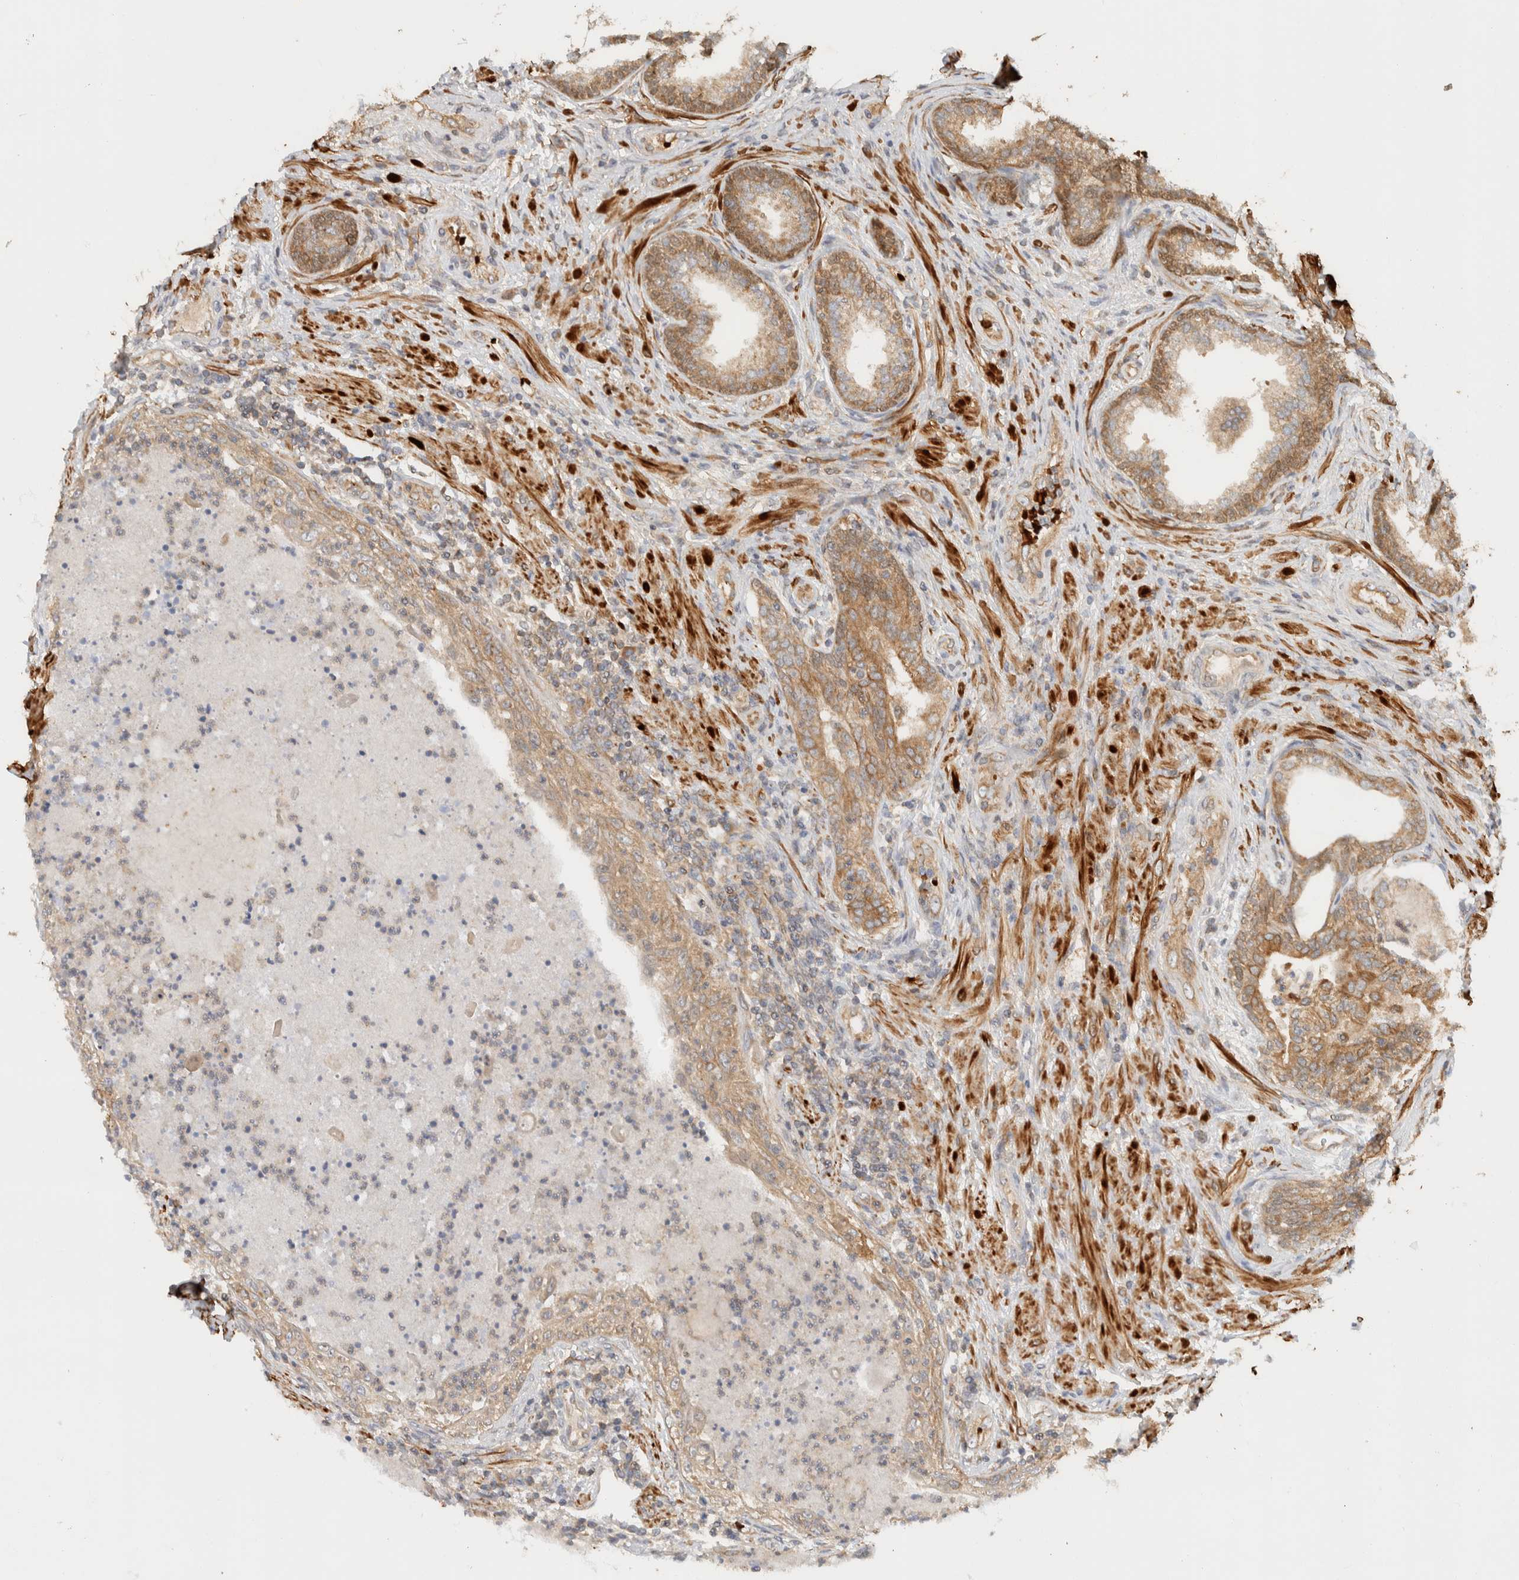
{"staining": {"intensity": "moderate", "quantity": ">75%", "location": "cytoplasmic/membranous"}, "tissue": "prostate", "cell_type": "Glandular cells", "image_type": "normal", "snomed": [{"axis": "morphology", "description": "Normal tissue, NOS"}, {"axis": "topography", "description": "Prostate"}], "caption": "This micrograph reveals immunohistochemistry (IHC) staining of unremarkable prostate, with medium moderate cytoplasmic/membranous expression in about >75% of glandular cells.", "gene": "TTI2", "patient": {"sex": "male", "age": 76}}